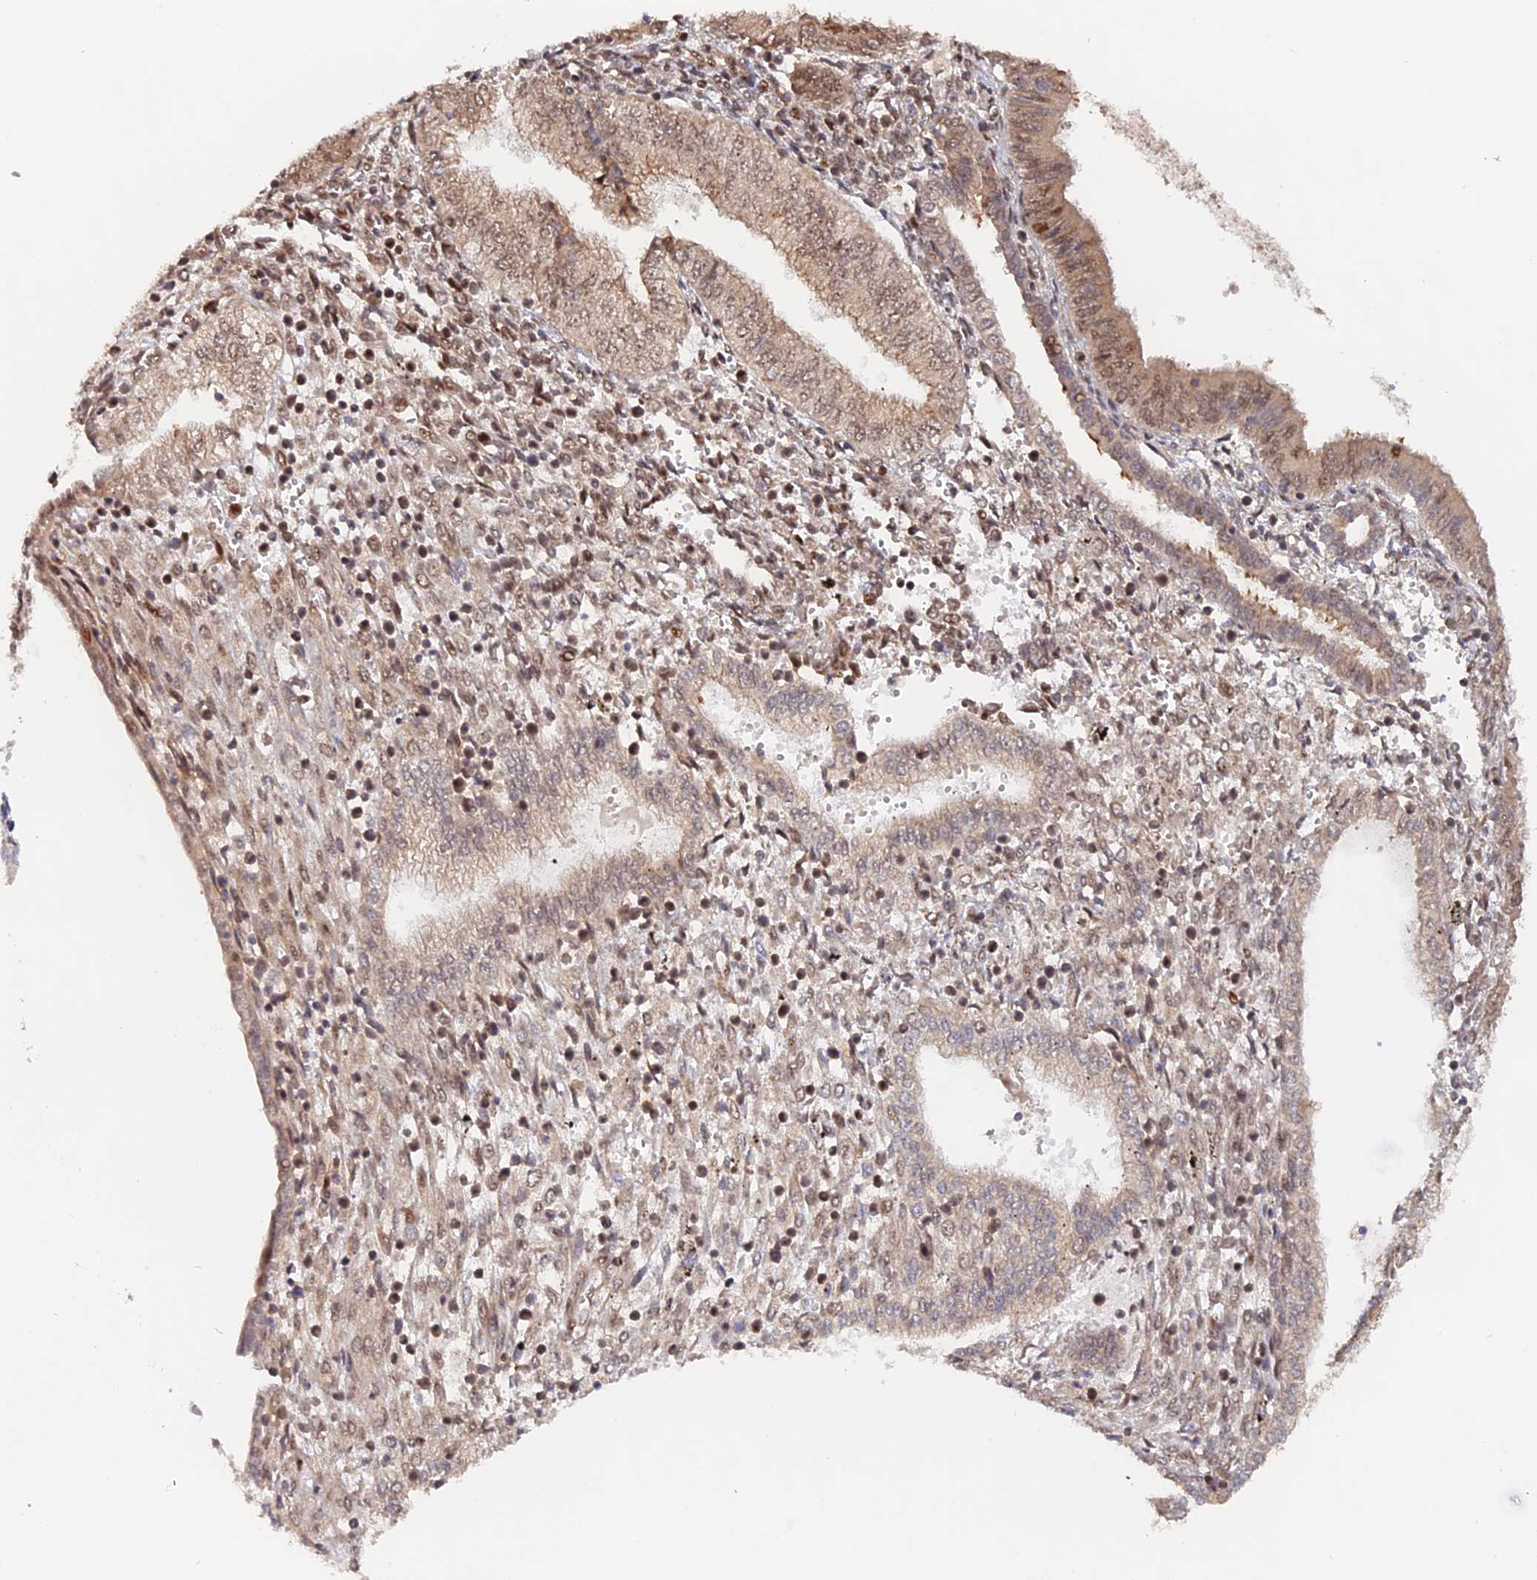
{"staining": {"intensity": "weak", "quantity": "25%-75%", "location": "cytoplasmic/membranous,nuclear"}, "tissue": "endometrial cancer", "cell_type": "Tumor cells", "image_type": "cancer", "snomed": [{"axis": "morphology", "description": "Adenocarcinoma, NOS"}, {"axis": "topography", "description": "Endometrium"}], "caption": "About 25%-75% of tumor cells in endometrial adenocarcinoma show weak cytoplasmic/membranous and nuclear protein positivity as visualized by brown immunohistochemical staining.", "gene": "ANKRD24", "patient": {"sex": "female", "age": 53}}